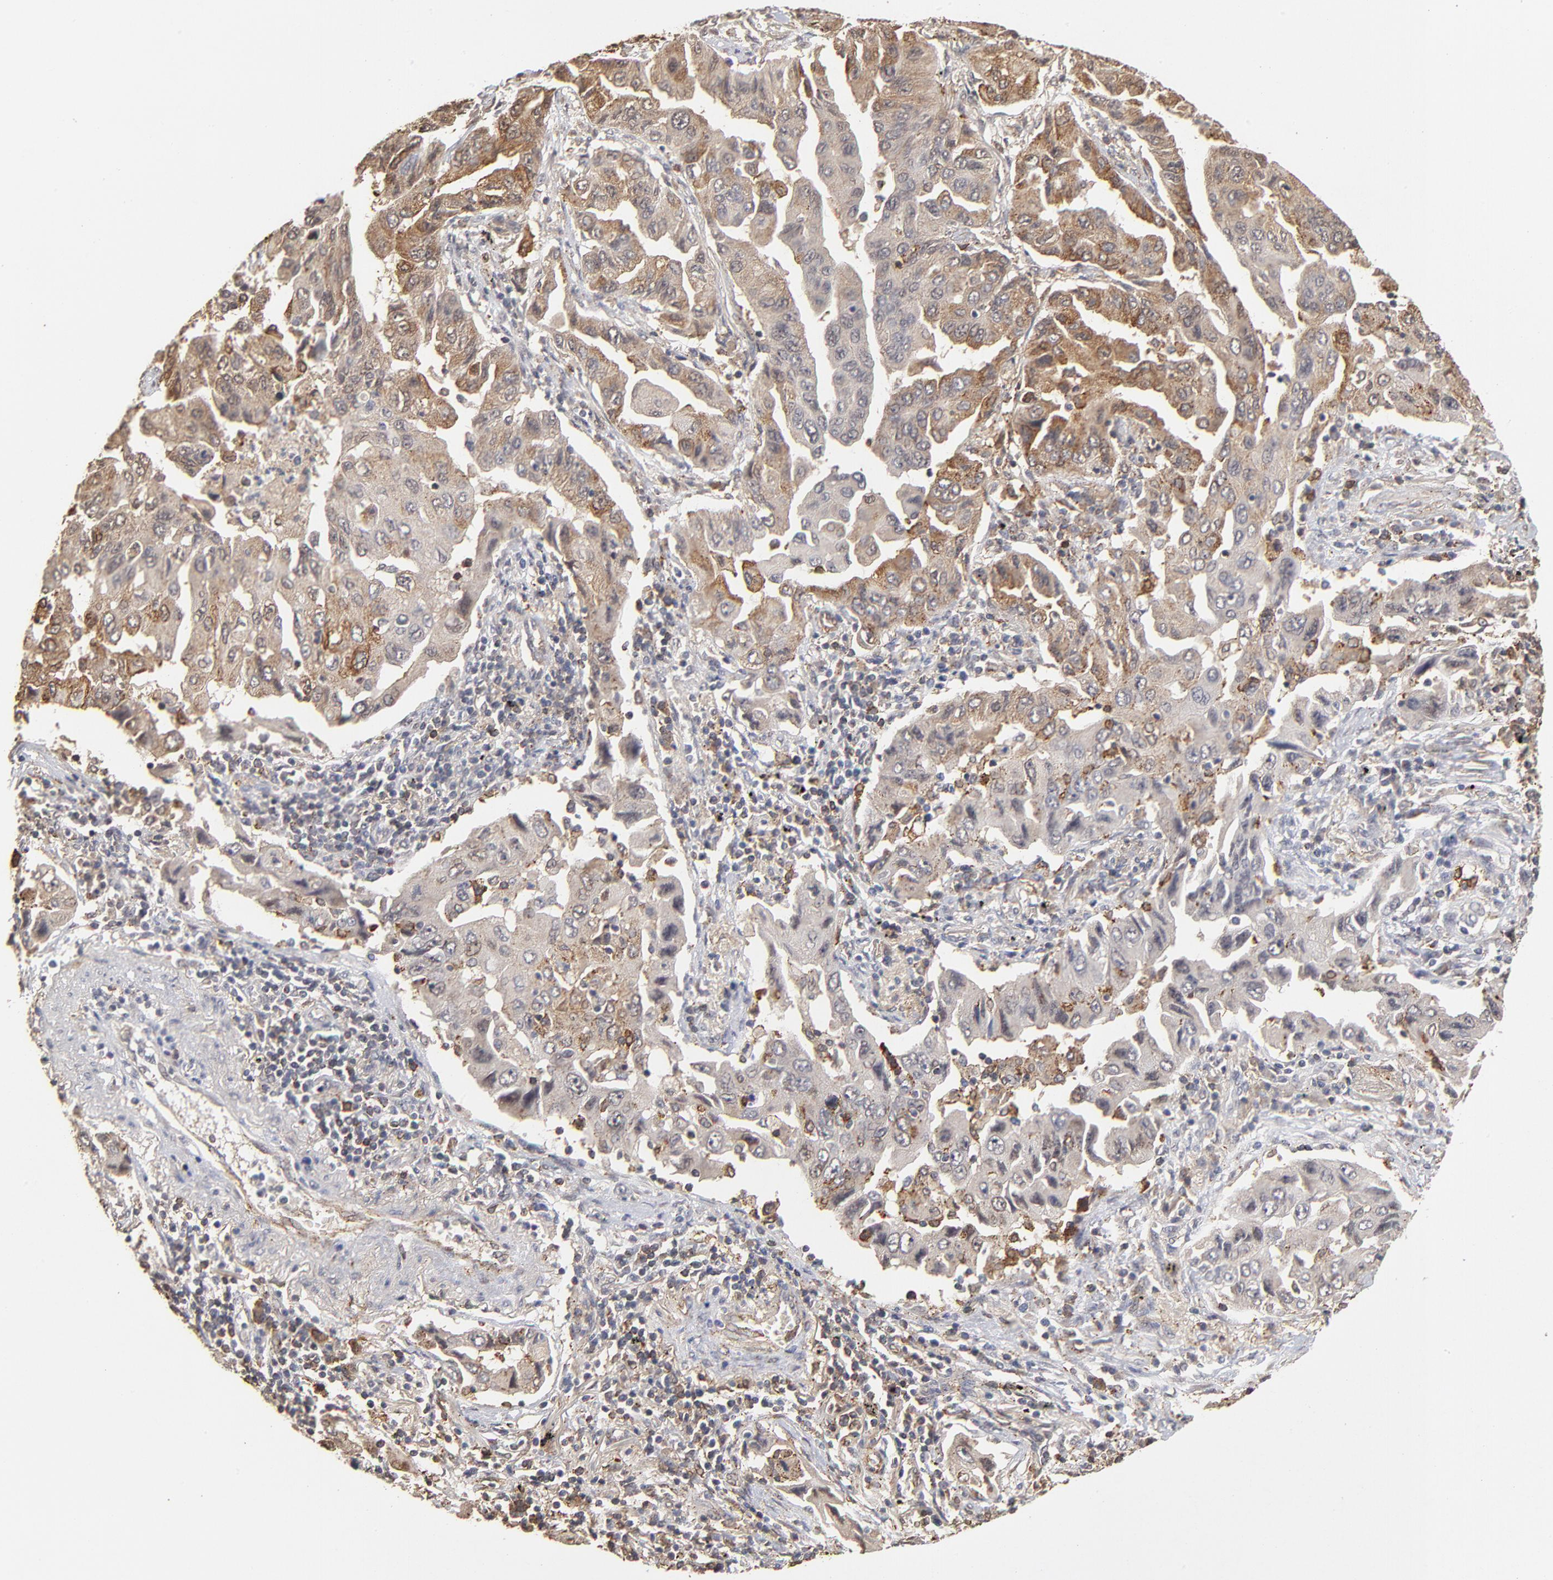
{"staining": {"intensity": "moderate", "quantity": "25%-75%", "location": "cytoplasmic/membranous"}, "tissue": "lung cancer", "cell_type": "Tumor cells", "image_type": "cancer", "snomed": [{"axis": "morphology", "description": "Adenocarcinoma, NOS"}, {"axis": "topography", "description": "Lung"}], "caption": "Lung cancer stained with a brown dye shows moderate cytoplasmic/membranous positive expression in approximately 25%-75% of tumor cells.", "gene": "ASB8", "patient": {"sex": "female", "age": 65}}